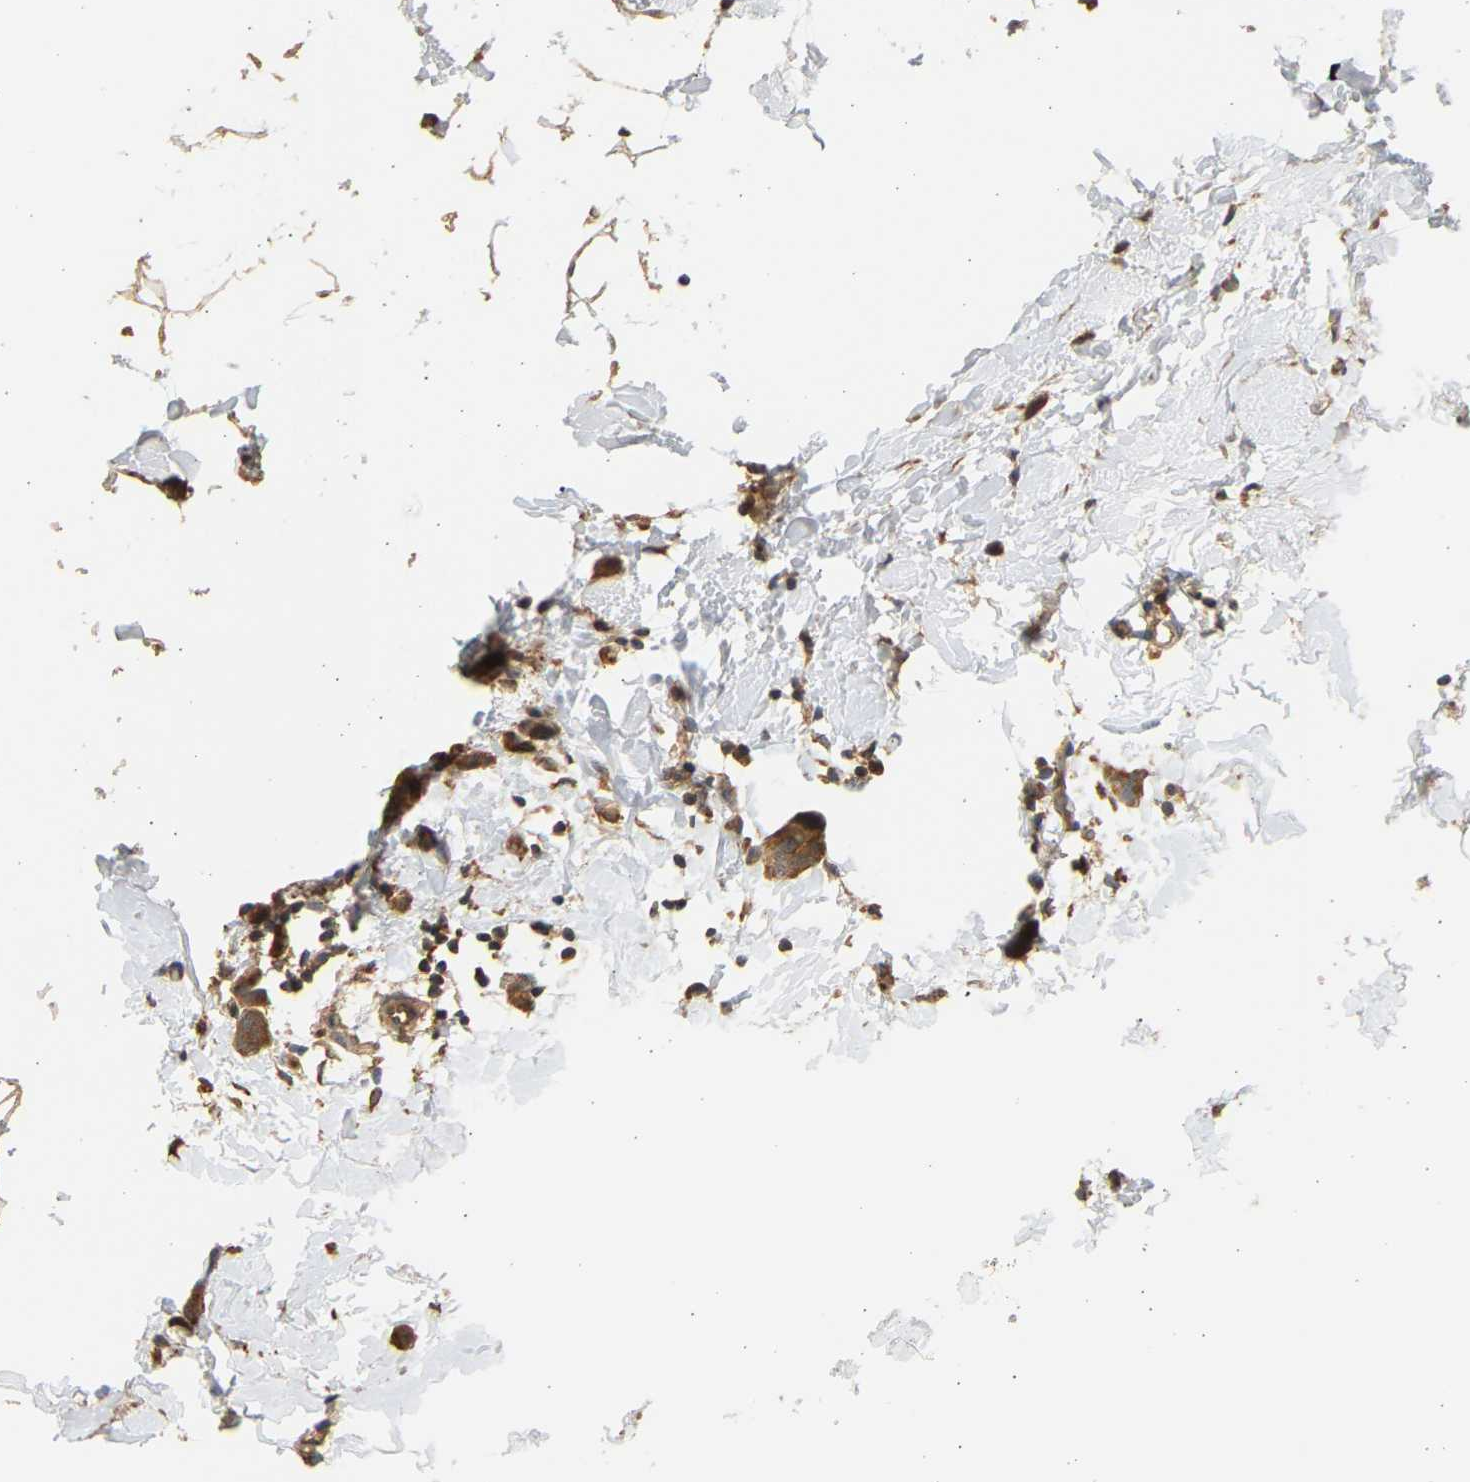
{"staining": {"intensity": "moderate", "quantity": ">75%", "location": "cytoplasmic/membranous"}, "tissue": "breast cancer", "cell_type": "Tumor cells", "image_type": "cancer", "snomed": [{"axis": "morphology", "description": "Normal tissue, NOS"}, {"axis": "morphology", "description": "Duct carcinoma"}, {"axis": "topography", "description": "Breast"}], "caption": "Breast cancer (infiltrating ductal carcinoma) stained with immunohistochemistry (IHC) exhibits moderate cytoplasmic/membranous staining in approximately >75% of tumor cells. (DAB (3,3'-diaminobenzidine) IHC, brown staining for protein, blue staining for nuclei).", "gene": "B4GALT6", "patient": {"sex": "female", "age": 50}}